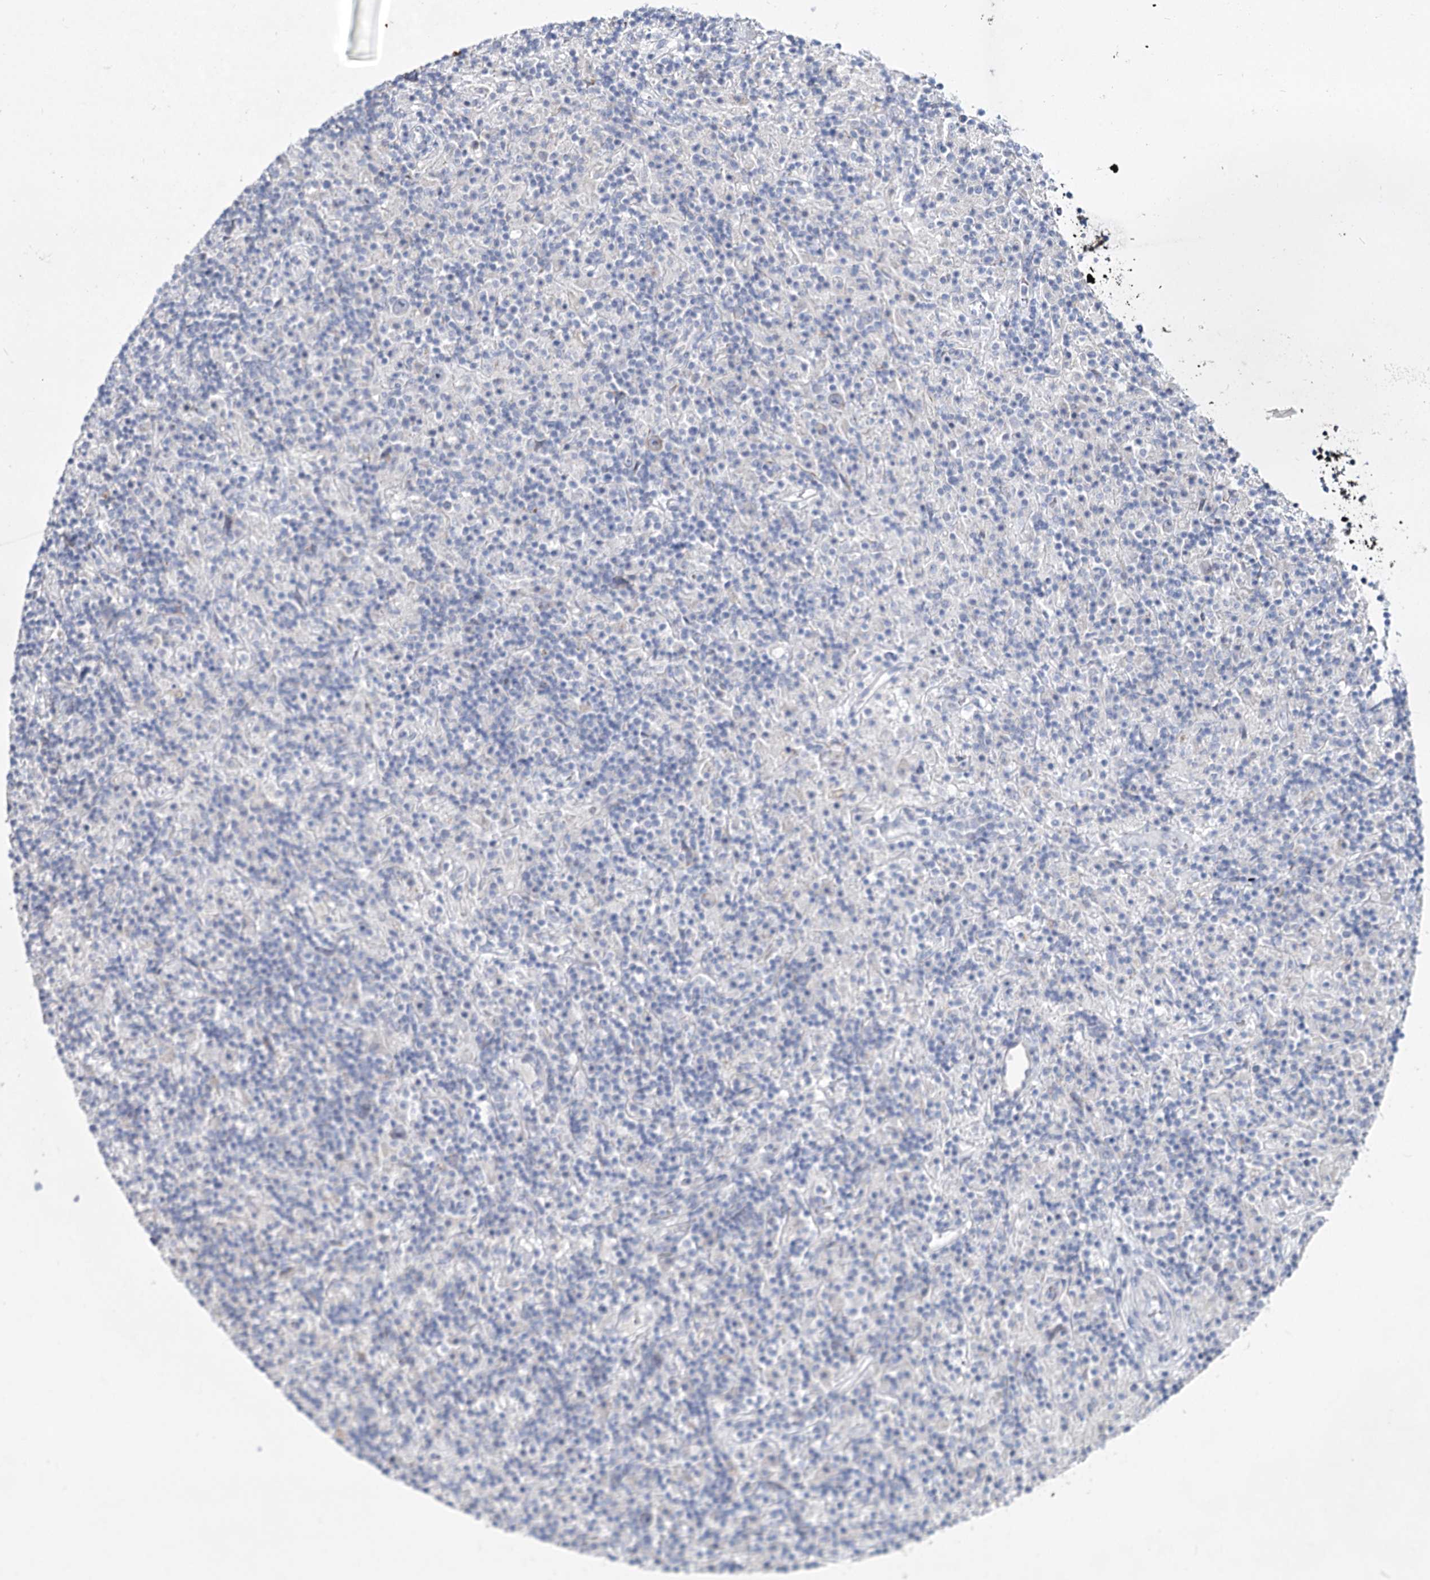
{"staining": {"intensity": "negative", "quantity": "none", "location": "none"}, "tissue": "lymphoma", "cell_type": "Tumor cells", "image_type": "cancer", "snomed": [{"axis": "morphology", "description": "Hodgkin's disease, NOS"}, {"axis": "topography", "description": "Lymph node"}], "caption": "High power microscopy image of an IHC histopathology image of Hodgkin's disease, revealing no significant expression in tumor cells.", "gene": "CCDC73", "patient": {"sex": "male", "age": 70}}